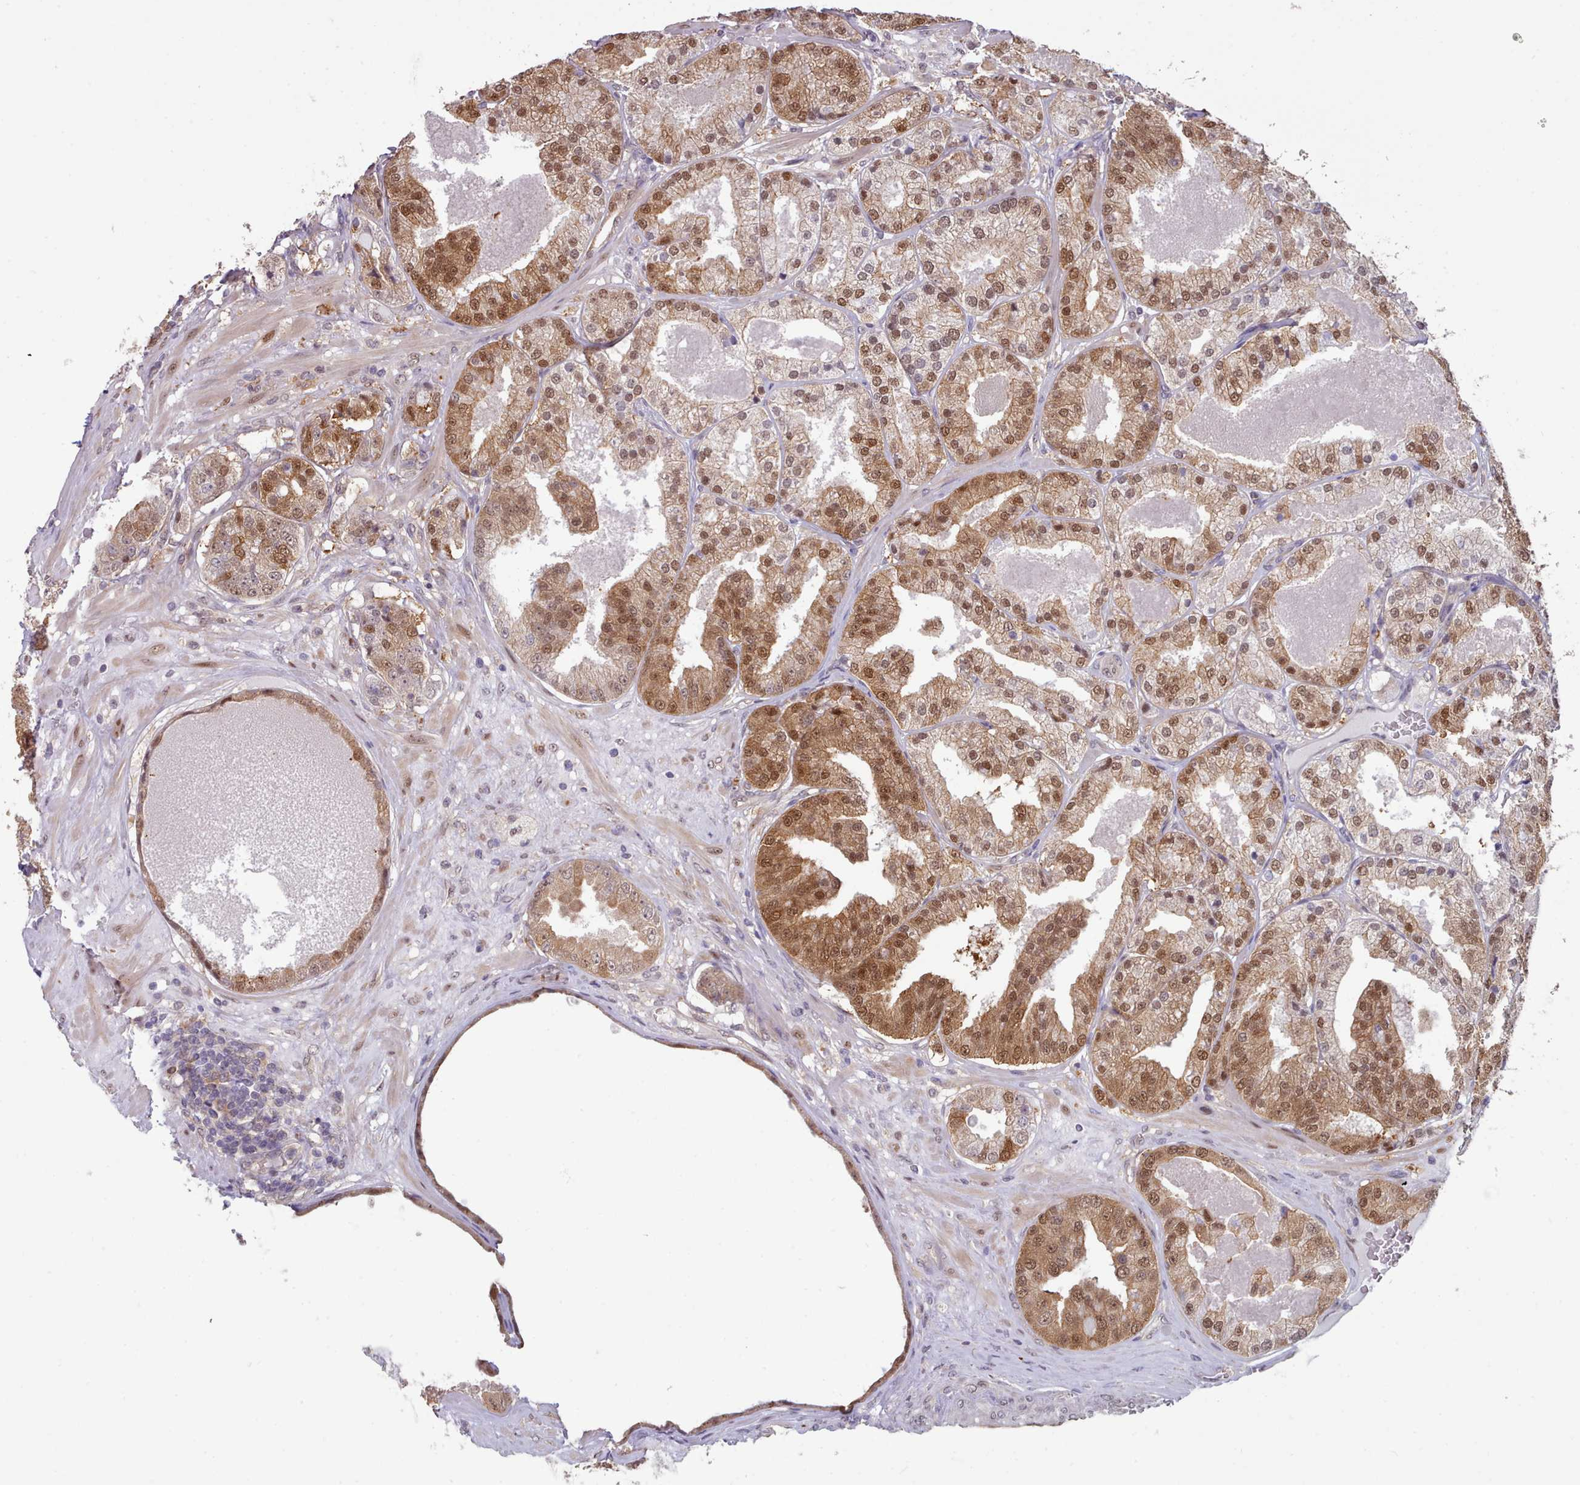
{"staining": {"intensity": "moderate", "quantity": ">75%", "location": "cytoplasmic/membranous,nuclear"}, "tissue": "prostate cancer", "cell_type": "Tumor cells", "image_type": "cancer", "snomed": [{"axis": "morphology", "description": "Adenocarcinoma, High grade"}, {"axis": "topography", "description": "Prostate"}], "caption": "DAB immunohistochemical staining of human high-grade adenocarcinoma (prostate) demonstrates moderate cytoplasmic/membranous and nuclear protein staining in approximately >75% of tumor cells.", "gene": "CES3", "patient": {"sex": "male", "age": 63}}